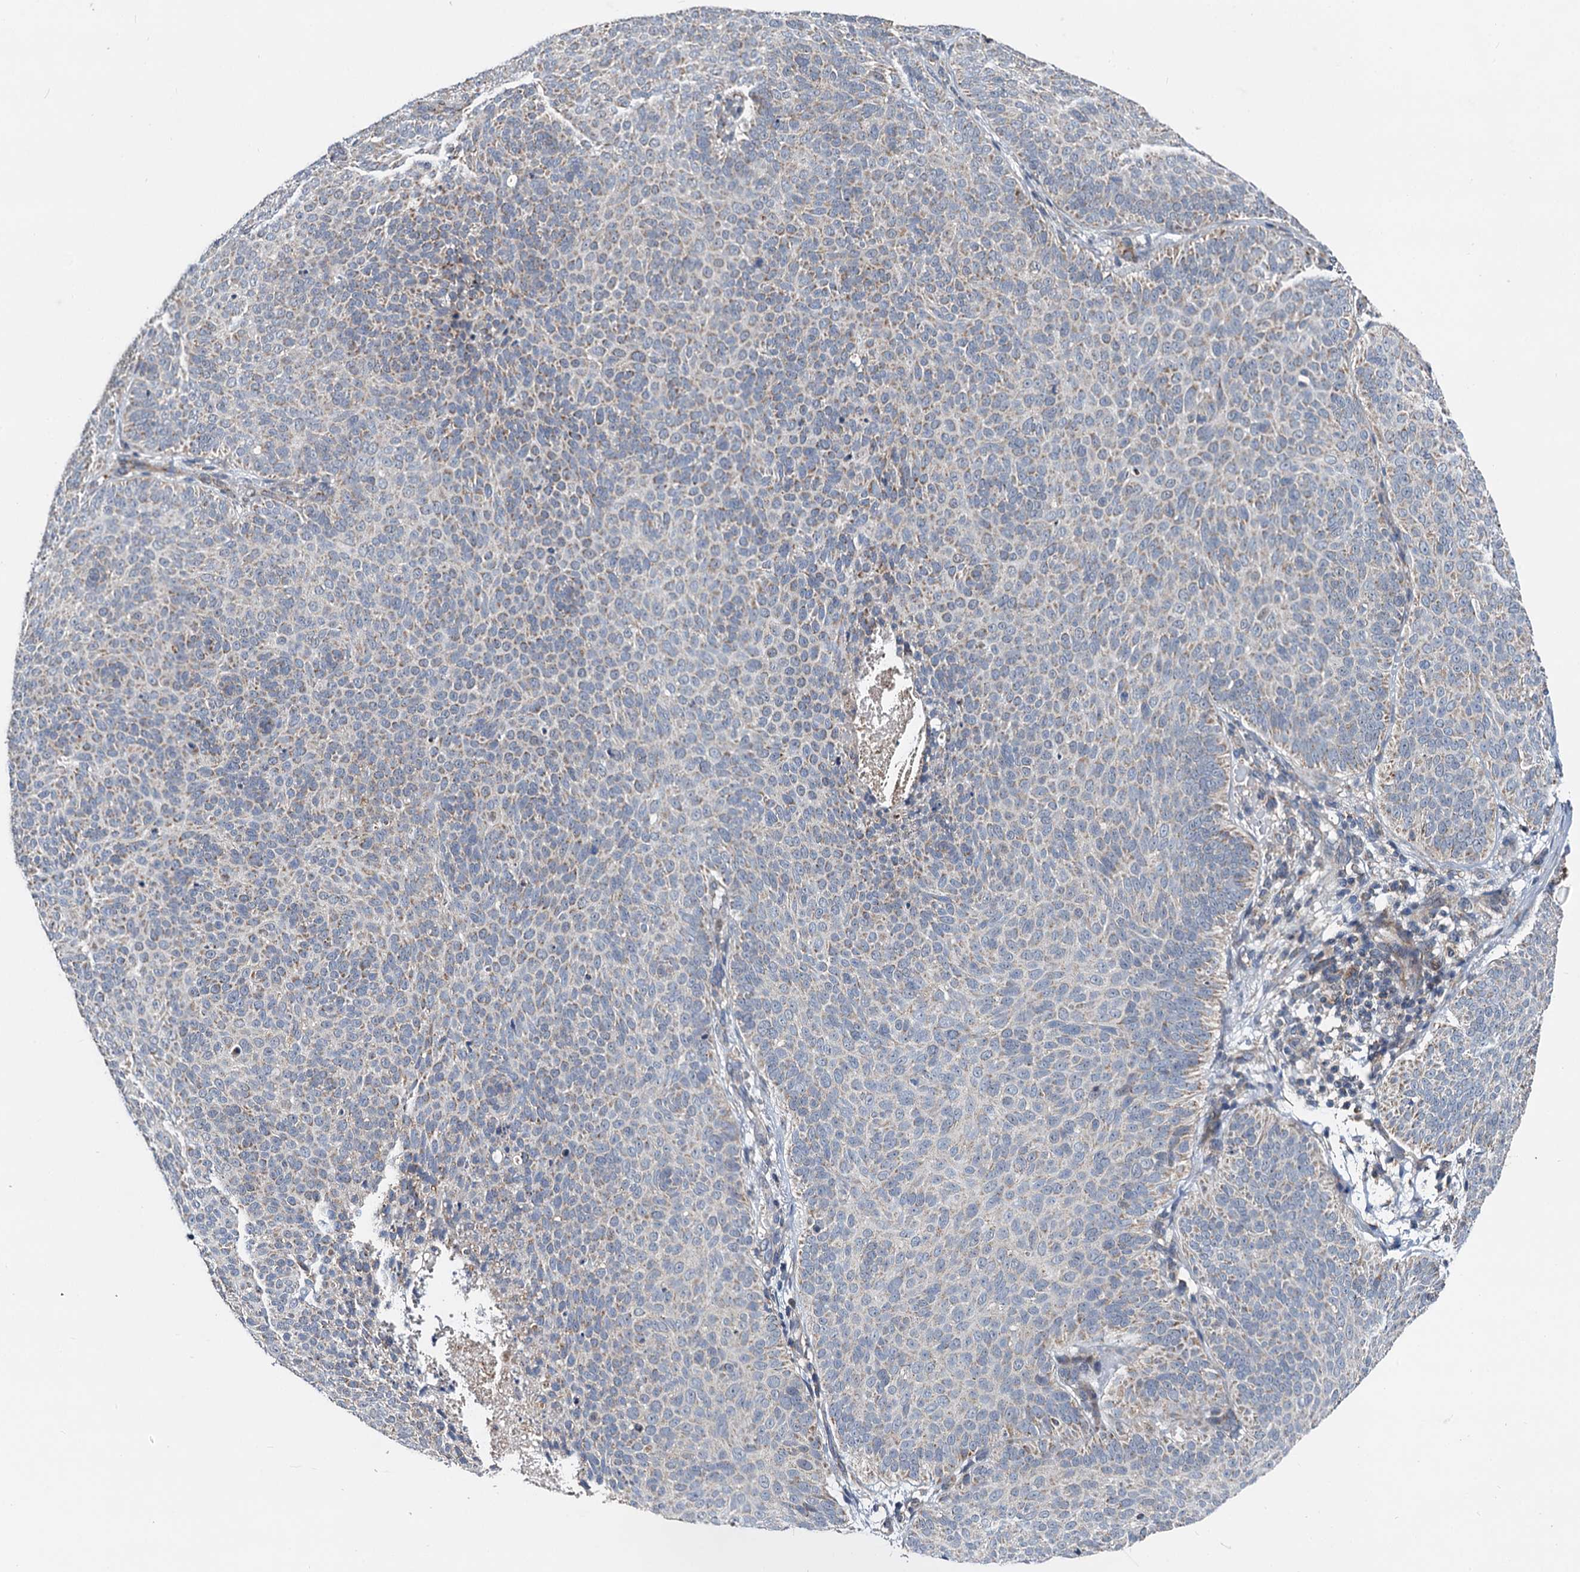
{"staining": {"intensity": "weak", "quantity": "25%-75%", "location": "cytoplasmic/membranous"}, "tissue": "skin cancer", "cell_type": "Tumor cells", "image_type": "cancer", "snomed": [{"axis": "morphology", "description": "Basal cell carcinoma"}, {"axis": "topography", "description": "Skin"}], "caption": "IHC micrograph of neoplastic tissue: human skin cancer stained using immunohistochemistry (IHC) demonstrates low levels of weak protein expression localized specifically in the cytoplasmic/membranous of tumor cells, appearing as a cytoplasmic/membranous brown color.", "gene": "SPRYD3", "patient": {"sex": "male", "age": 85}}